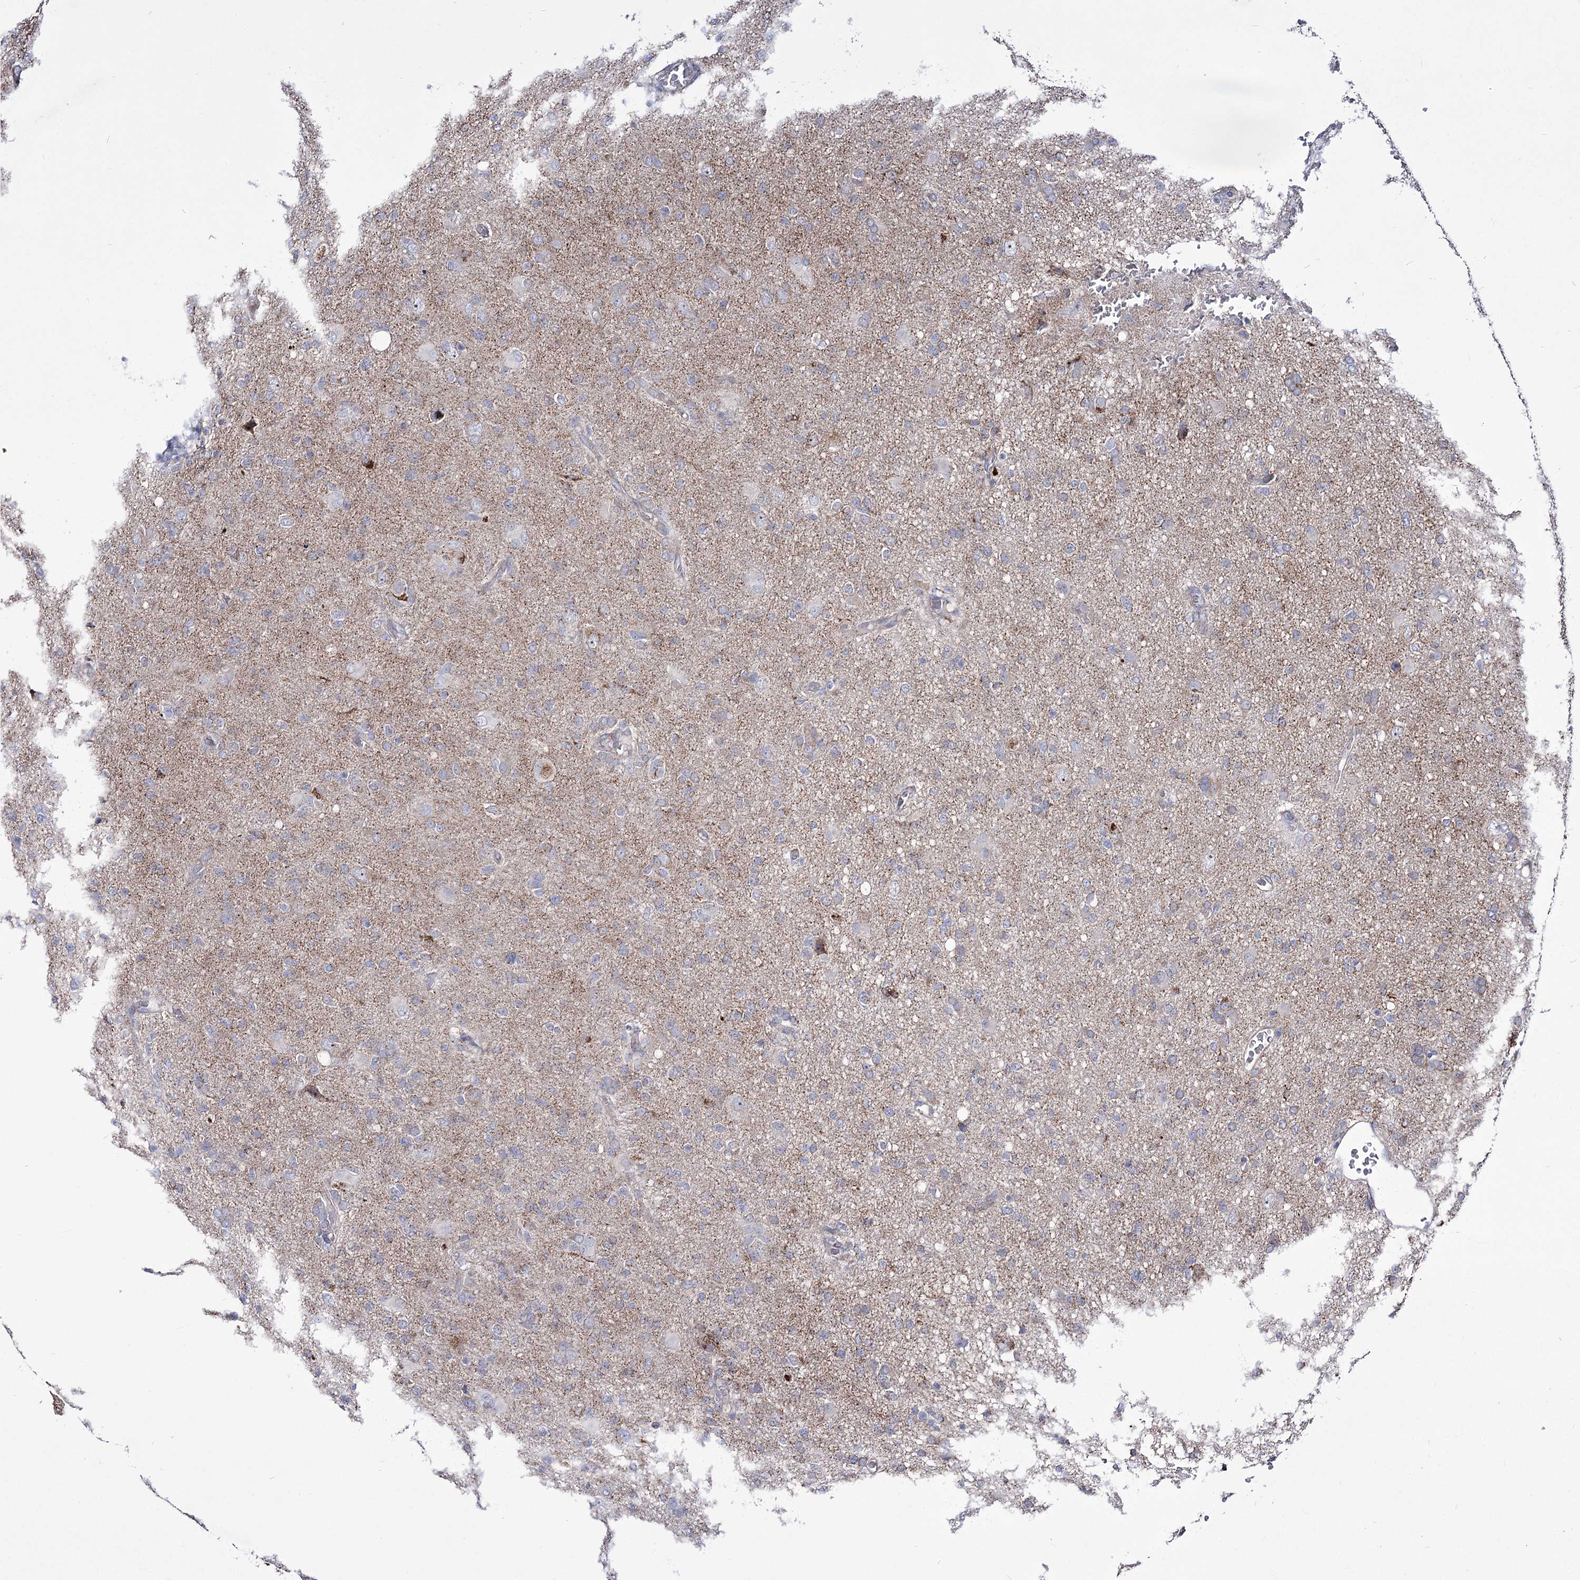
{"staining": {"intensity": "weak", "quantity": "<25%", "location": "cytoplasmic/membranous"}, "tissue": "glioma", "cell_type": "Tumor cells", "image_type": "cancer", "snomed": [{"axis": "morphology", "description": "Glioma, malignant, High grade"}, {"axis": "topography", "description": "Brain"}], "caption": "Immunohistochemical staining of human glioma reveals no significant expression in tumor cells.", "gene": "OSBPL5", "patient": {"sex": "female", "age": 57}}